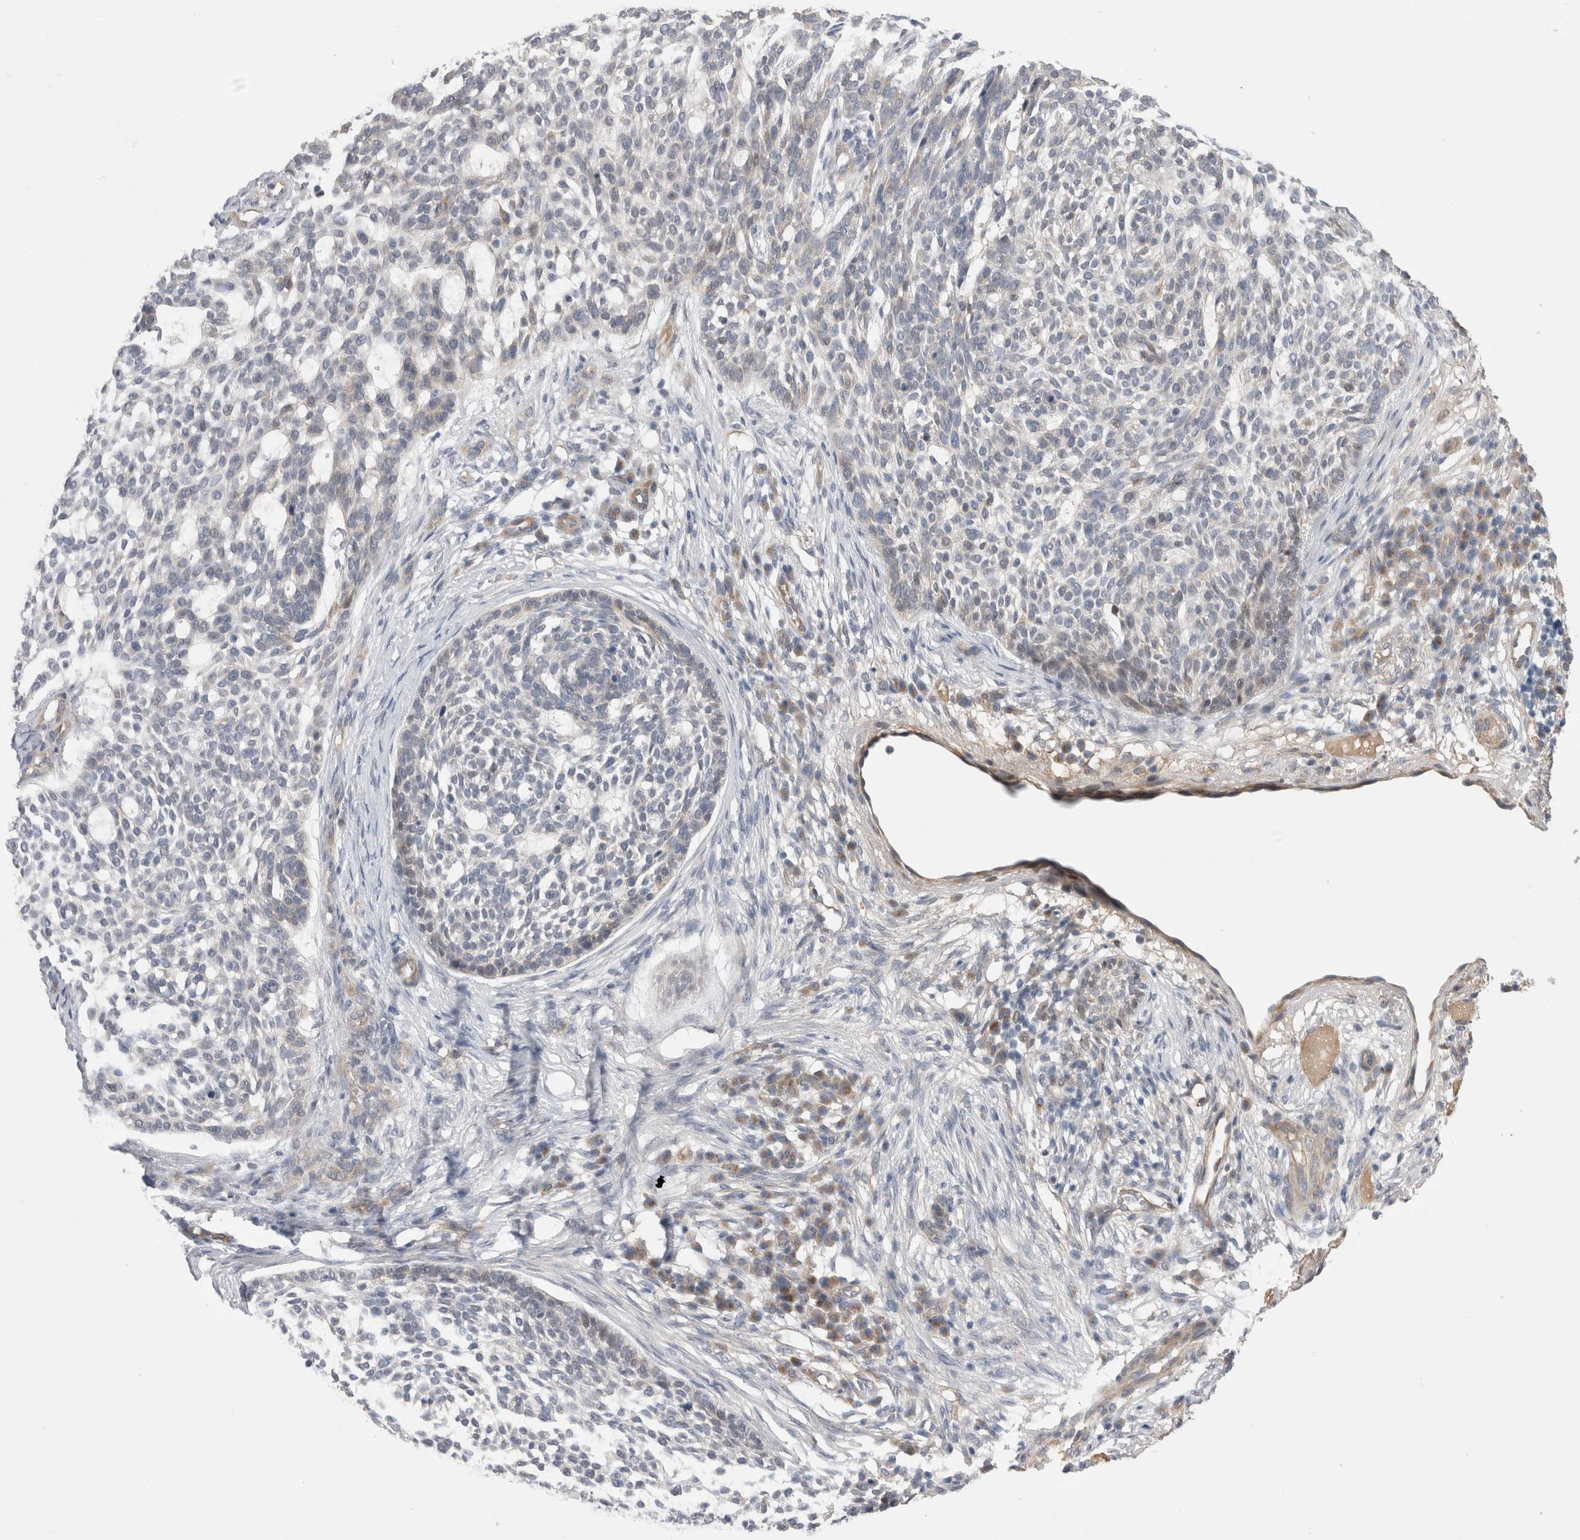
{"staining": {"intensity": "negative", "quantity": "none", "location": "none"}, "tissue": "skin cancer", "cell_type": "Tumor cells", "image_type": "cancer", "snomed": [{"axis": "morphology", "description": "Basal cell carcinoma"}, {"axis": "topography", "description": "Skin"}], "caption": "Basal cell carcinoma (skin) was stained to show a protein in brown. There is no significant positivity in tumor cells. (IHC, brightfield microscopy, high magnification).", "gene": "TAFA5", "patient": {"sex": "female", "age": 64}}